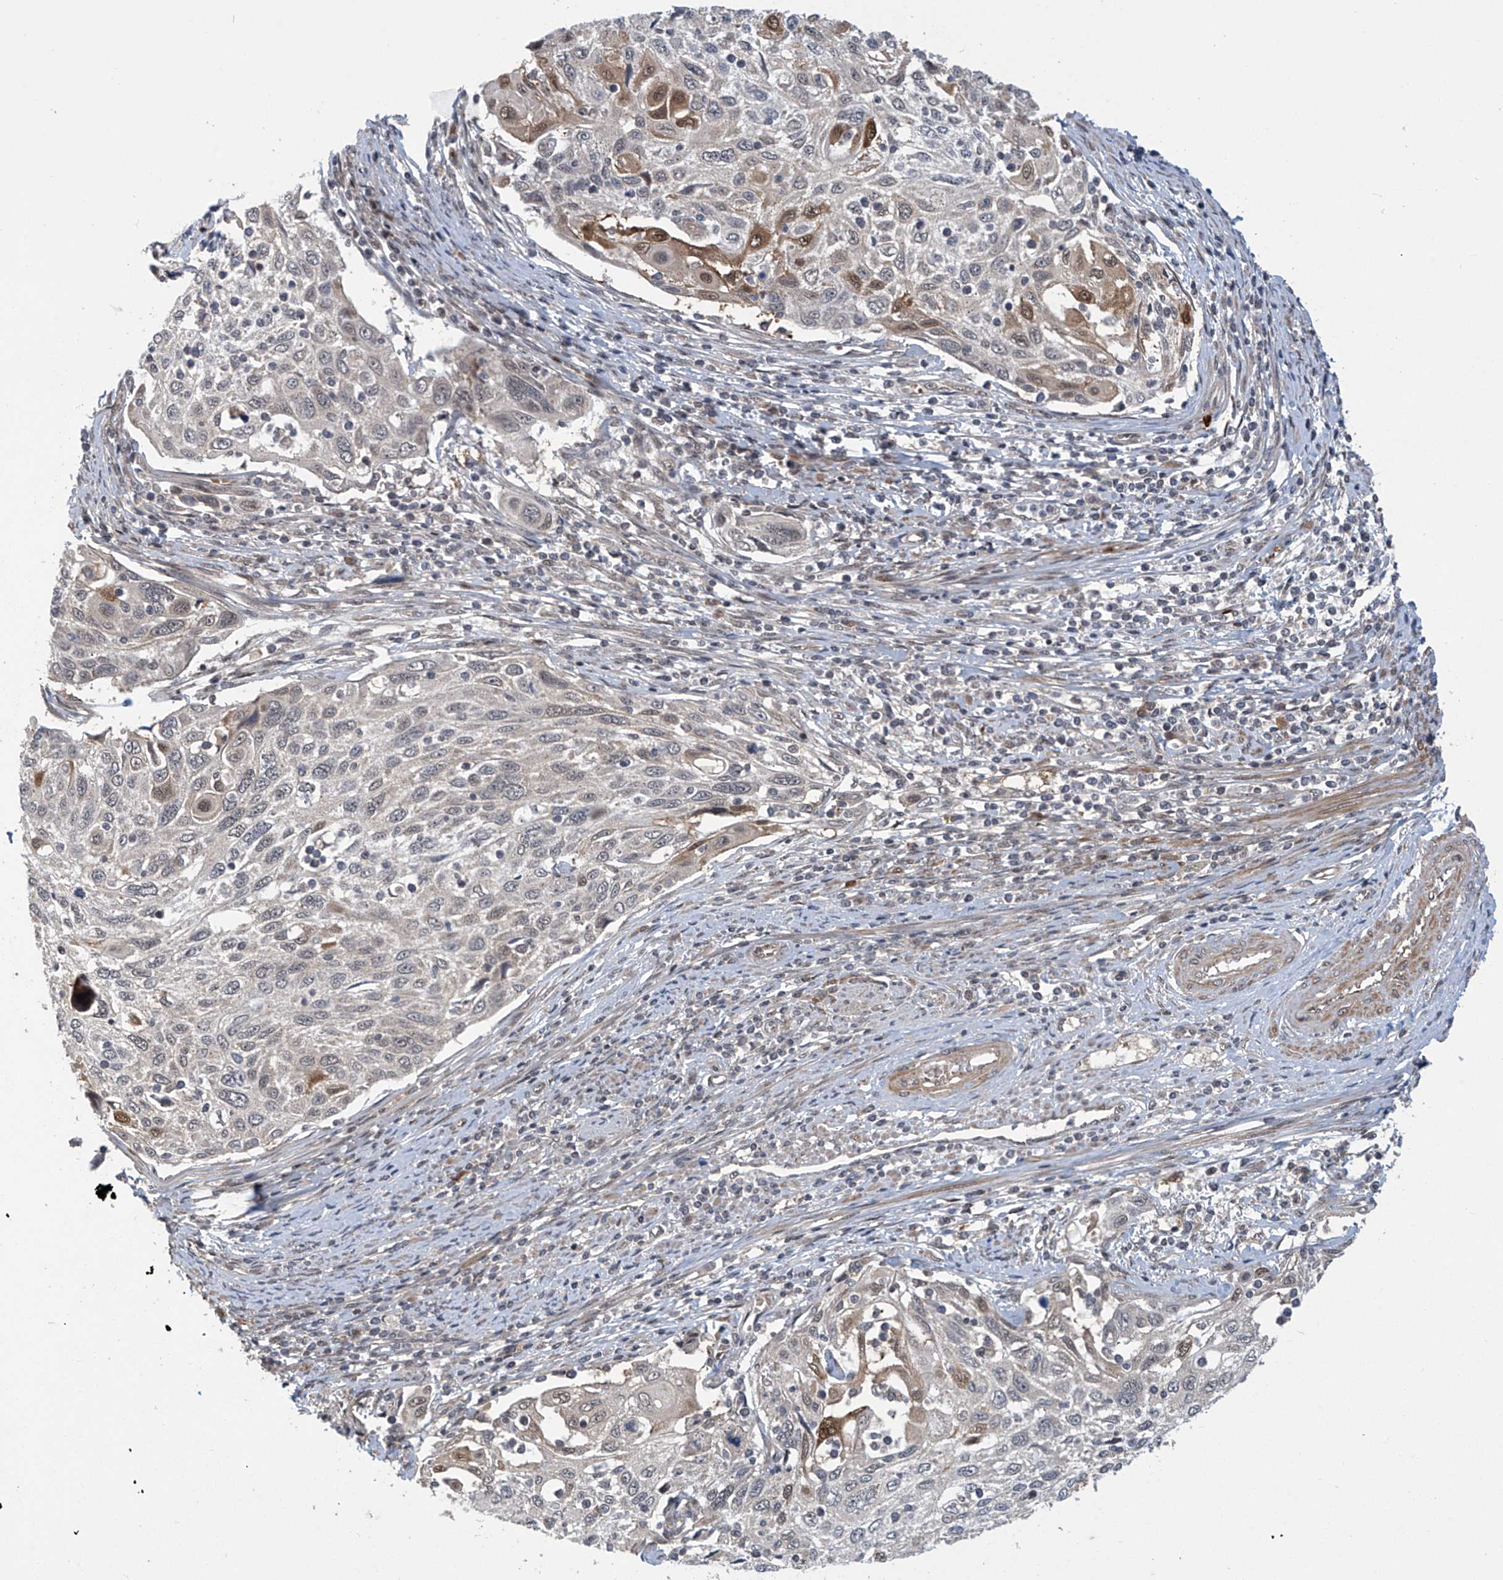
{"staining": {"intensity": "moderate", "quantity": "<25%", "location": "cytoplasmic/membranous,nuclear"}, "tissue": "cervical cancer", "cell_type": "Tumor cells", "image_type": "cancer", "snomed": [{"axis": "morphology", "description": "Squamous cell carcinoma, NOS"}, {"axis": "topography", "description": "Cervix"}], "caption": "Protein expression analysis of human squamous cell carcinoma (cervical) reveals moderate cytoplasmic/membranous and nuclear positivity in approximately <25% of tumor cells. The staining was performed using DAB, with brown indicating positive protein expression. Nuclei are stained blue with hematoxylin.", "gene": "ABHD13", "patient": {"sex": "female", "age": 70}}